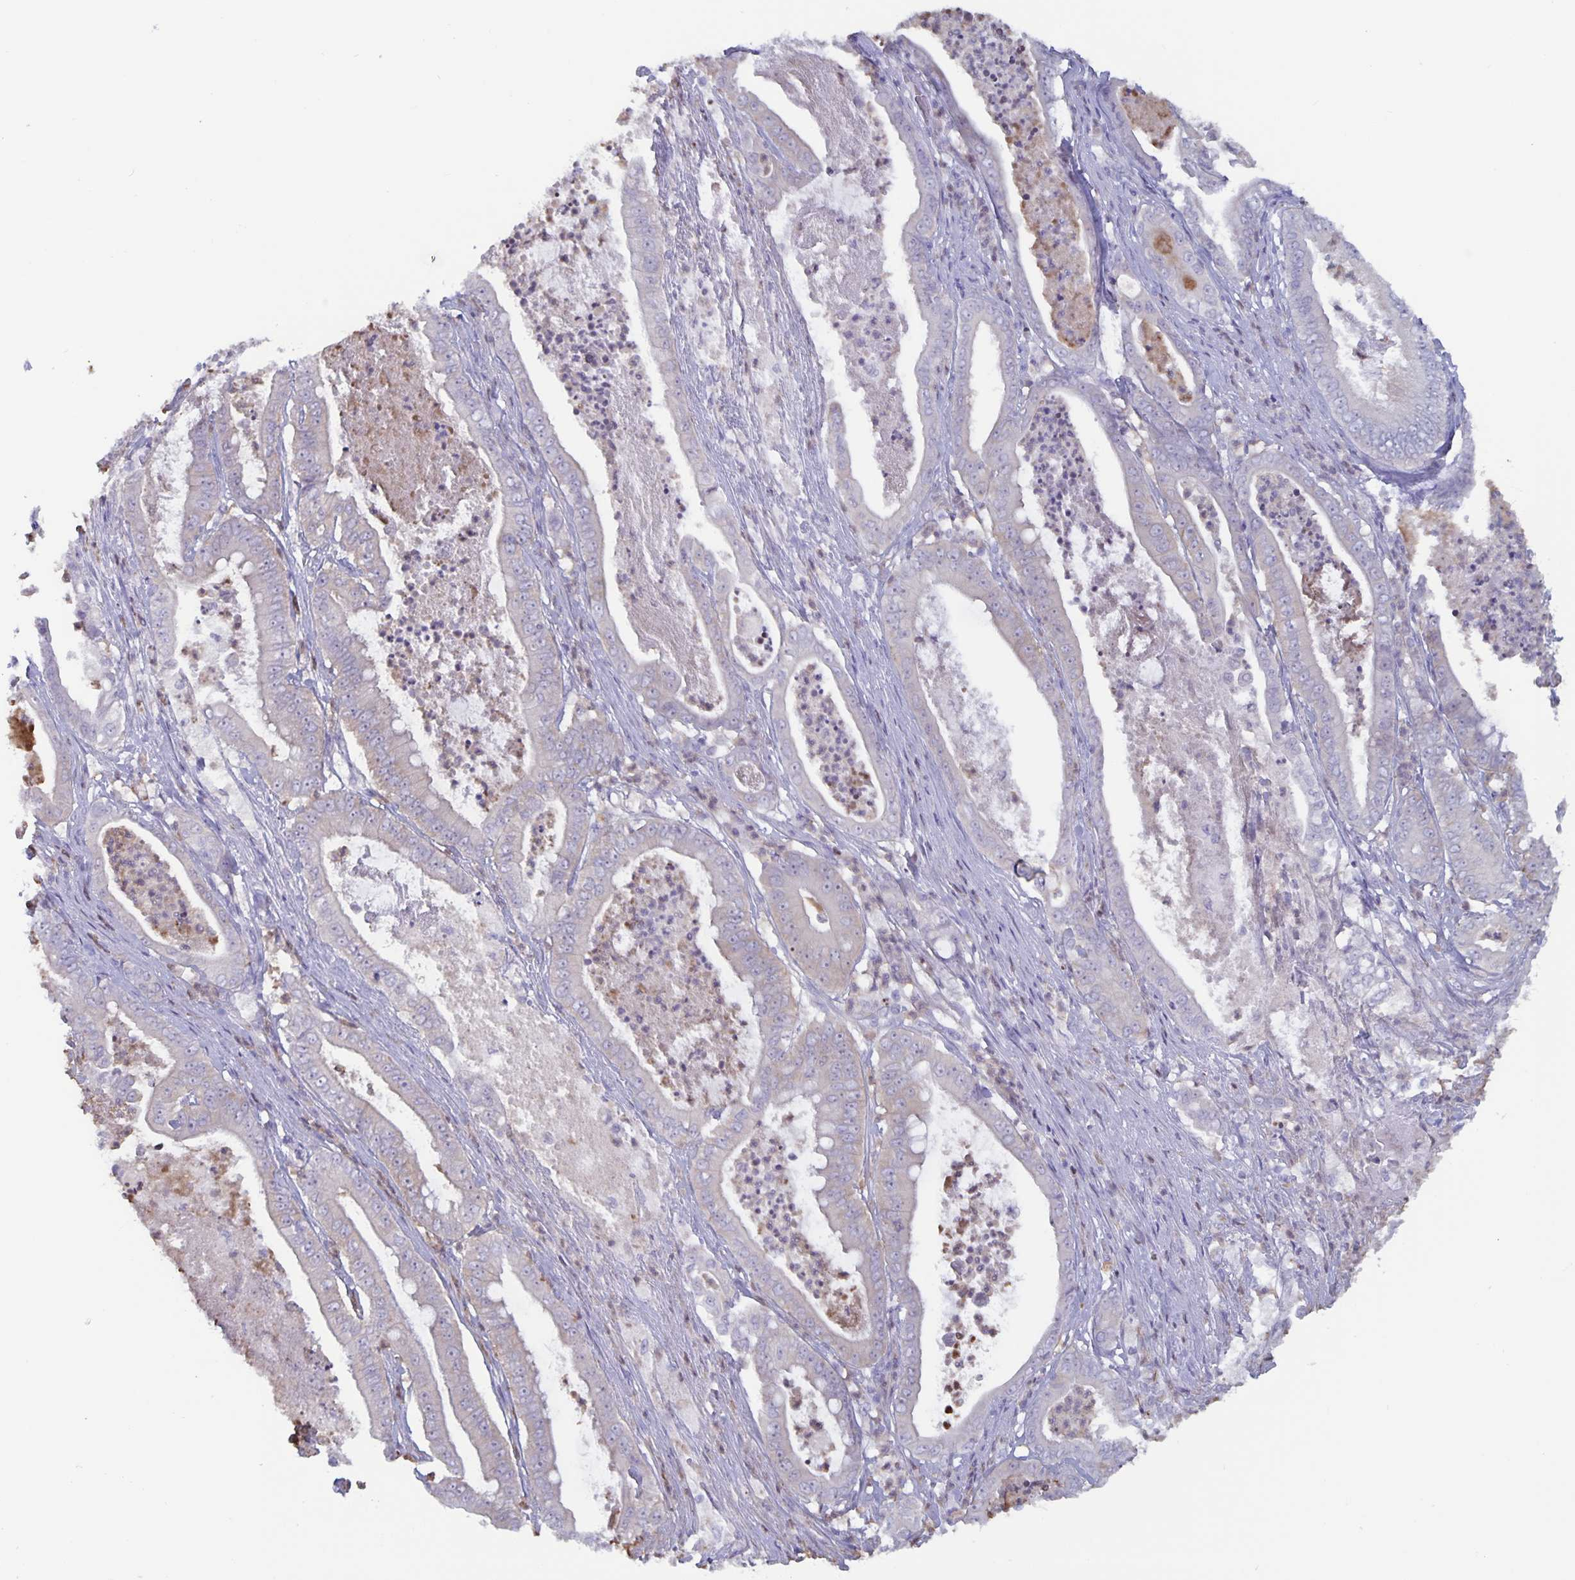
{"staining": {"intensity": "negative", "quantity": "none", "location": "none"}, "tissue": "pancreatic cancer", "cell_type": "Tumor cells", "image_type": "cancer", "snomed": [{"axis": "morphology", "description": "Adenocarcinoma, NOS"}, {"axis": "topography", "description": "Pancreas"}], "caption": "Tumor cells are negative for brown protein staining in pancreatic adenocarcinoma. (DAB (3,3'-diaminobenzidine) immunohistochemistry, high magnification).", "gene": "PLCB3", "patient": {"sex": "male", "age": 71}}